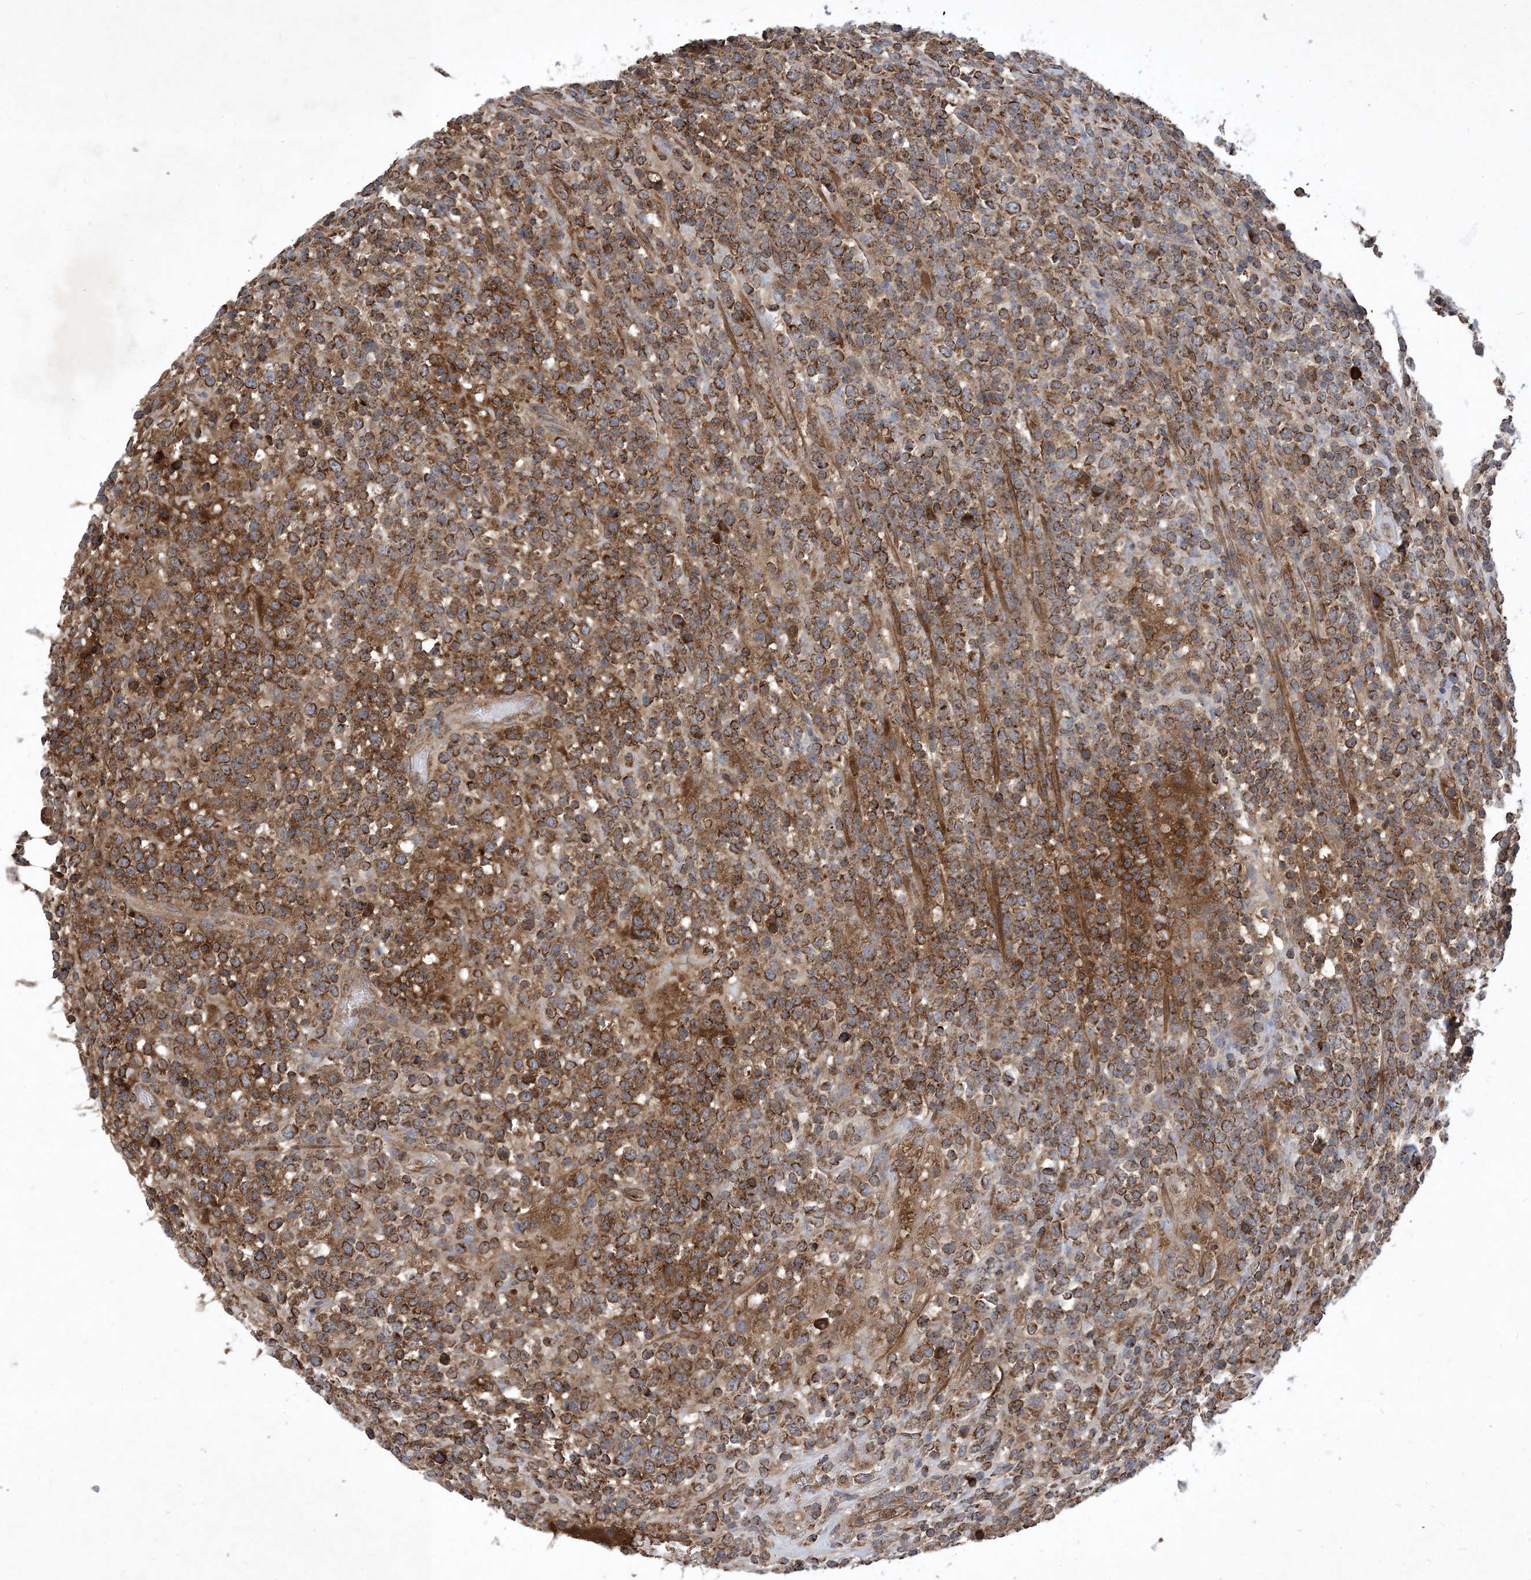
{"staining": {"intensity": "strong", "quantity": ">75%", "location": "cytoplasmic/membranous"}, "tissue": "lymphoma", "cell_type": "Tumor cells", "image_type": "cancer", "snomed": [{"axis": "morphology", "description": "Malignant lymphoma, non-Hodgkin's type, High grade"}, {"axis": "topography", "description": "Colon"}], "caption": "Strong cytoplasmic/membranous expression is identified in about >75% of tumor cells in malignant lymphoma, non-Hodgkin's type (high-grade).", "gene": "STK19", "patient": {"sex": "female", "age": 53}}